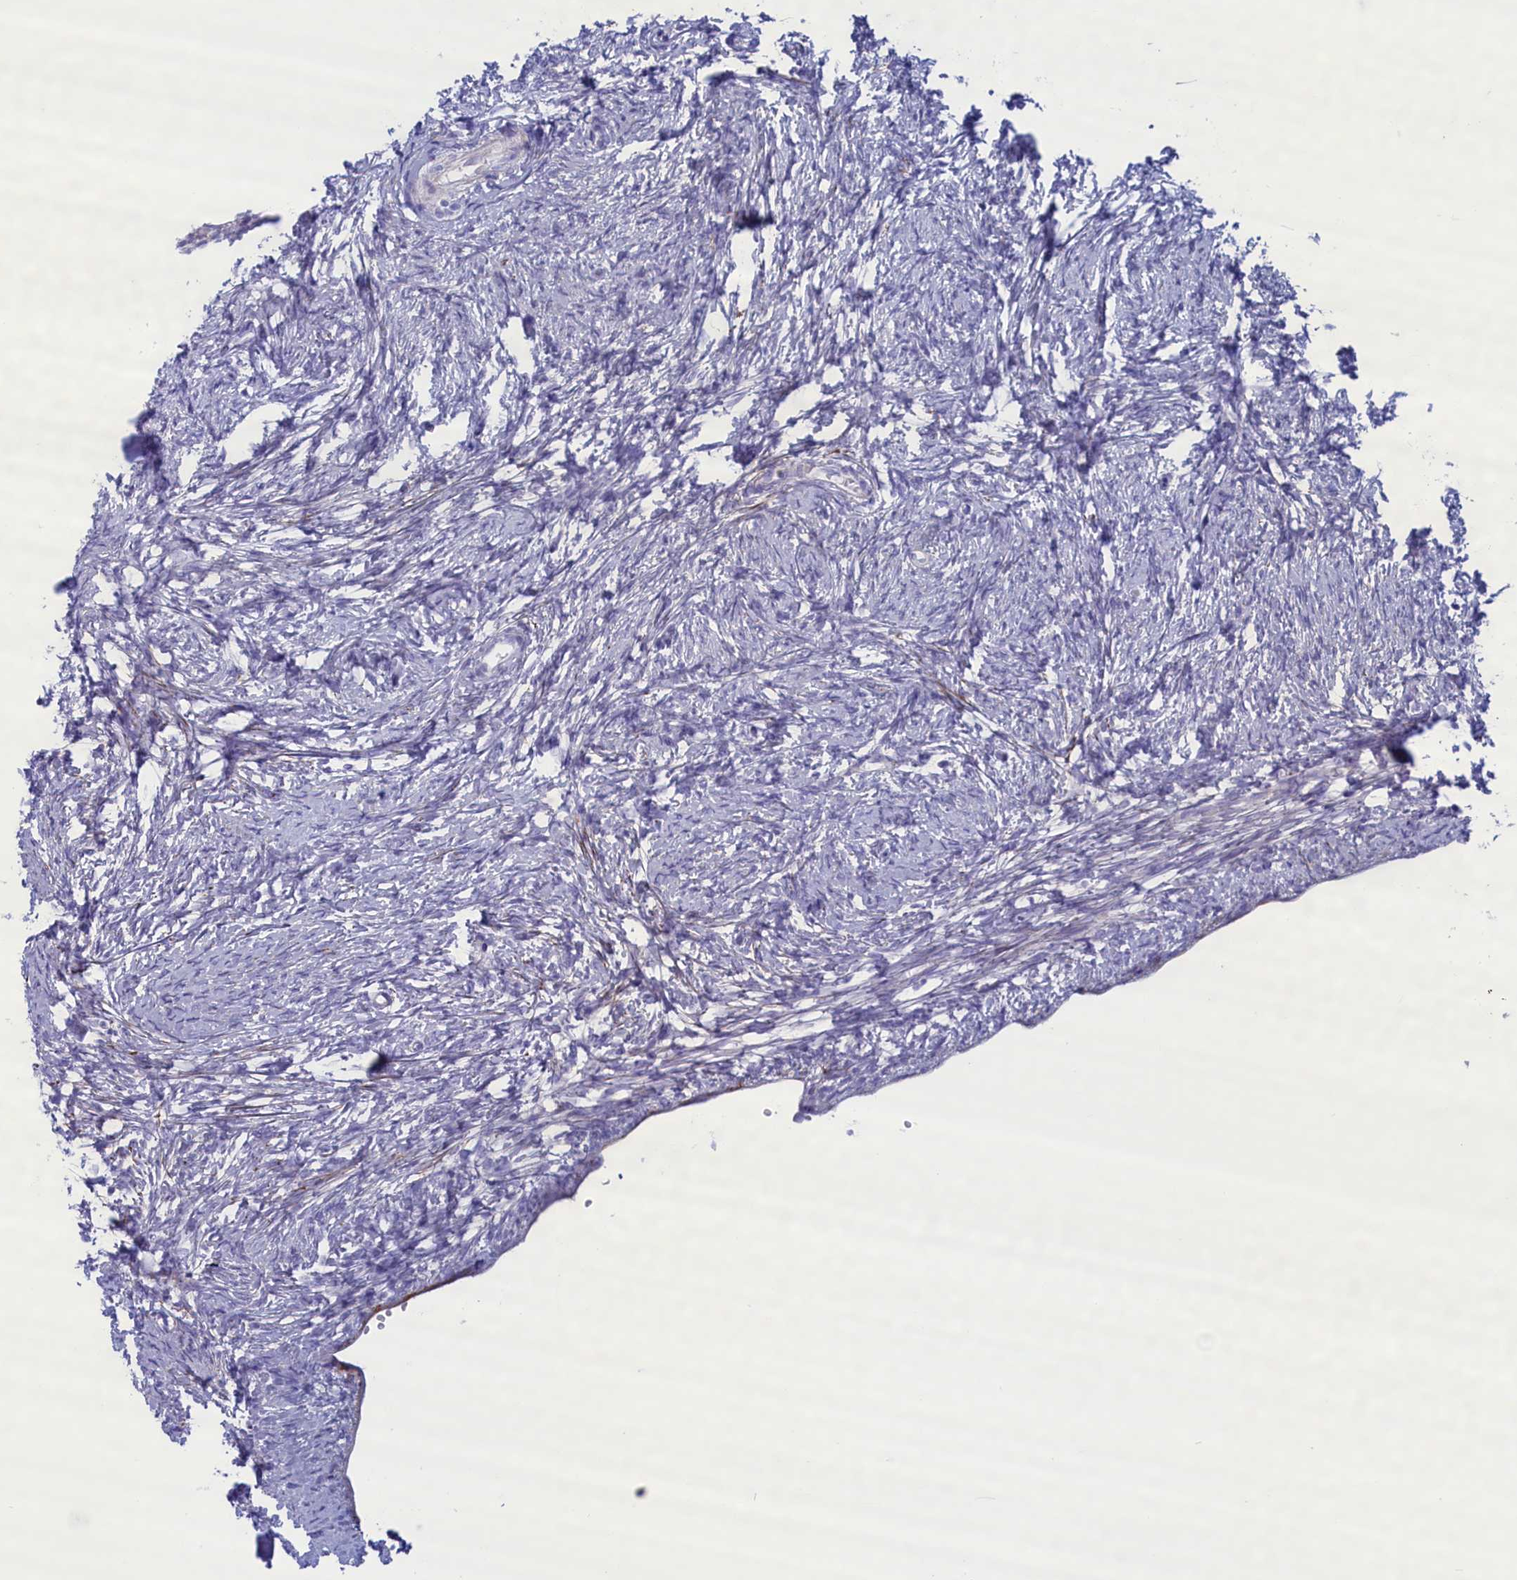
{"staining": {"intensity": "negative", "quantity": "none", "location": "none"}, "tissue": "ovary", "cell_type": "Ovarian stroma cells", "image_type": "normal", "snomed": [{"axis": "morphology", "description": "Normal tissue, NOS"}, {"axis": "topography", "description": "Ovary"}], "caption": "DAB immunohistochemical staining of unremarkable ovary reveals no significant positivity in ovarian stroma cells.", "gene": "MPV17L2", "patient": {"sex": "female", "age": 34}}